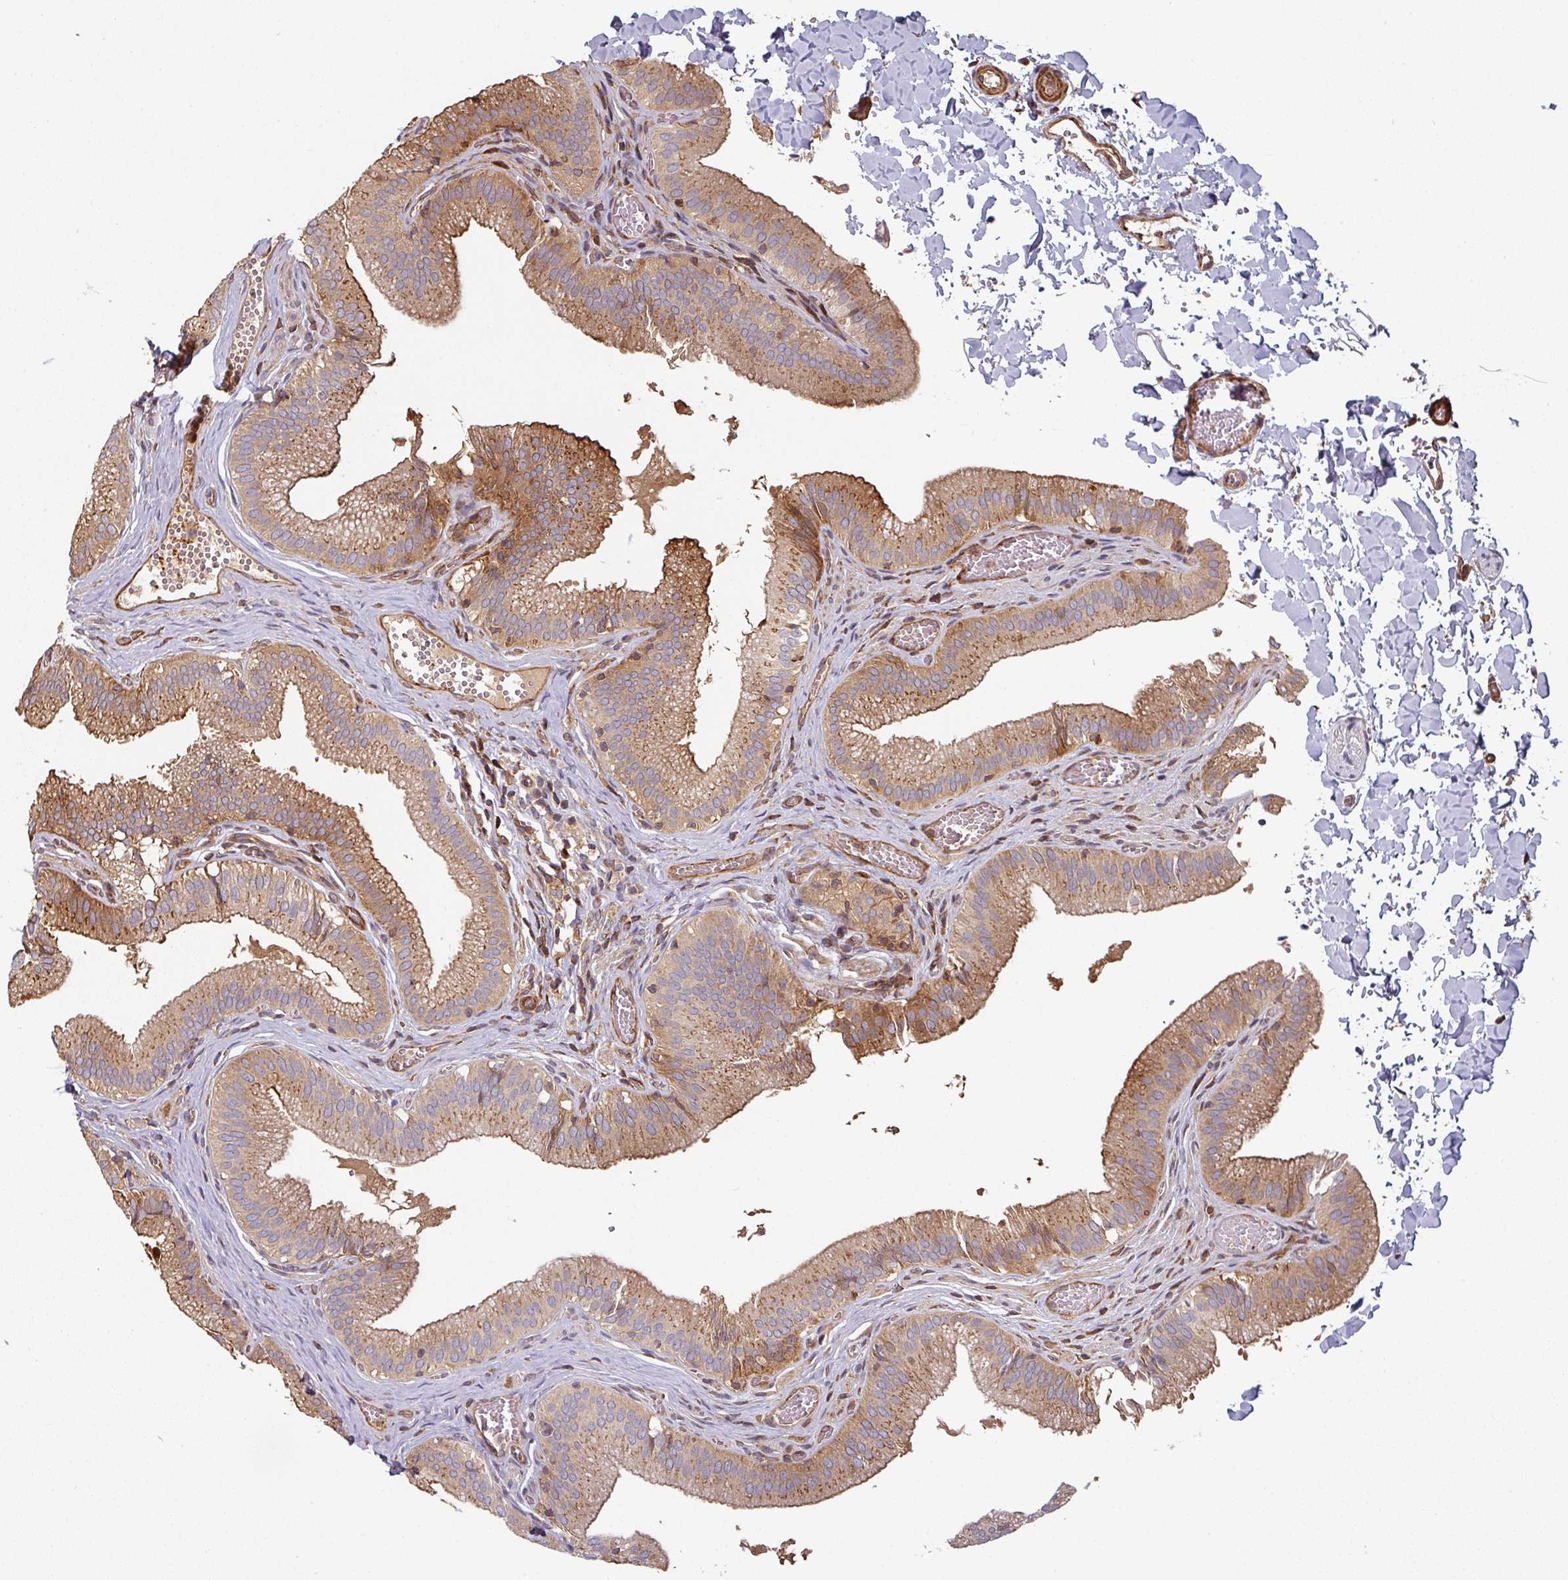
{"staining": {"intensity": "strong", "quantity": ">75%", "location": "cytoplasmic/membranous"}, "tissue": "gallbladder", "cell_type": "Glandular cells", "image_type": "normal", "snomed": [{"axis": "morphology", "description": "Normal tissue, NOS"}, {"axis": "topography", "description": "Gallbladder"}, {"axis": "topography", "description": "Peripheral nerve tissue"}], "caption": "This photomicrograph reveals IHC staining of benign gallbladder, with high strong cytoplasmic/membranous positivity in about >75% of glandular cells.", "gene": "SIK1", "patient": {"sex": "male", "age": 17}}